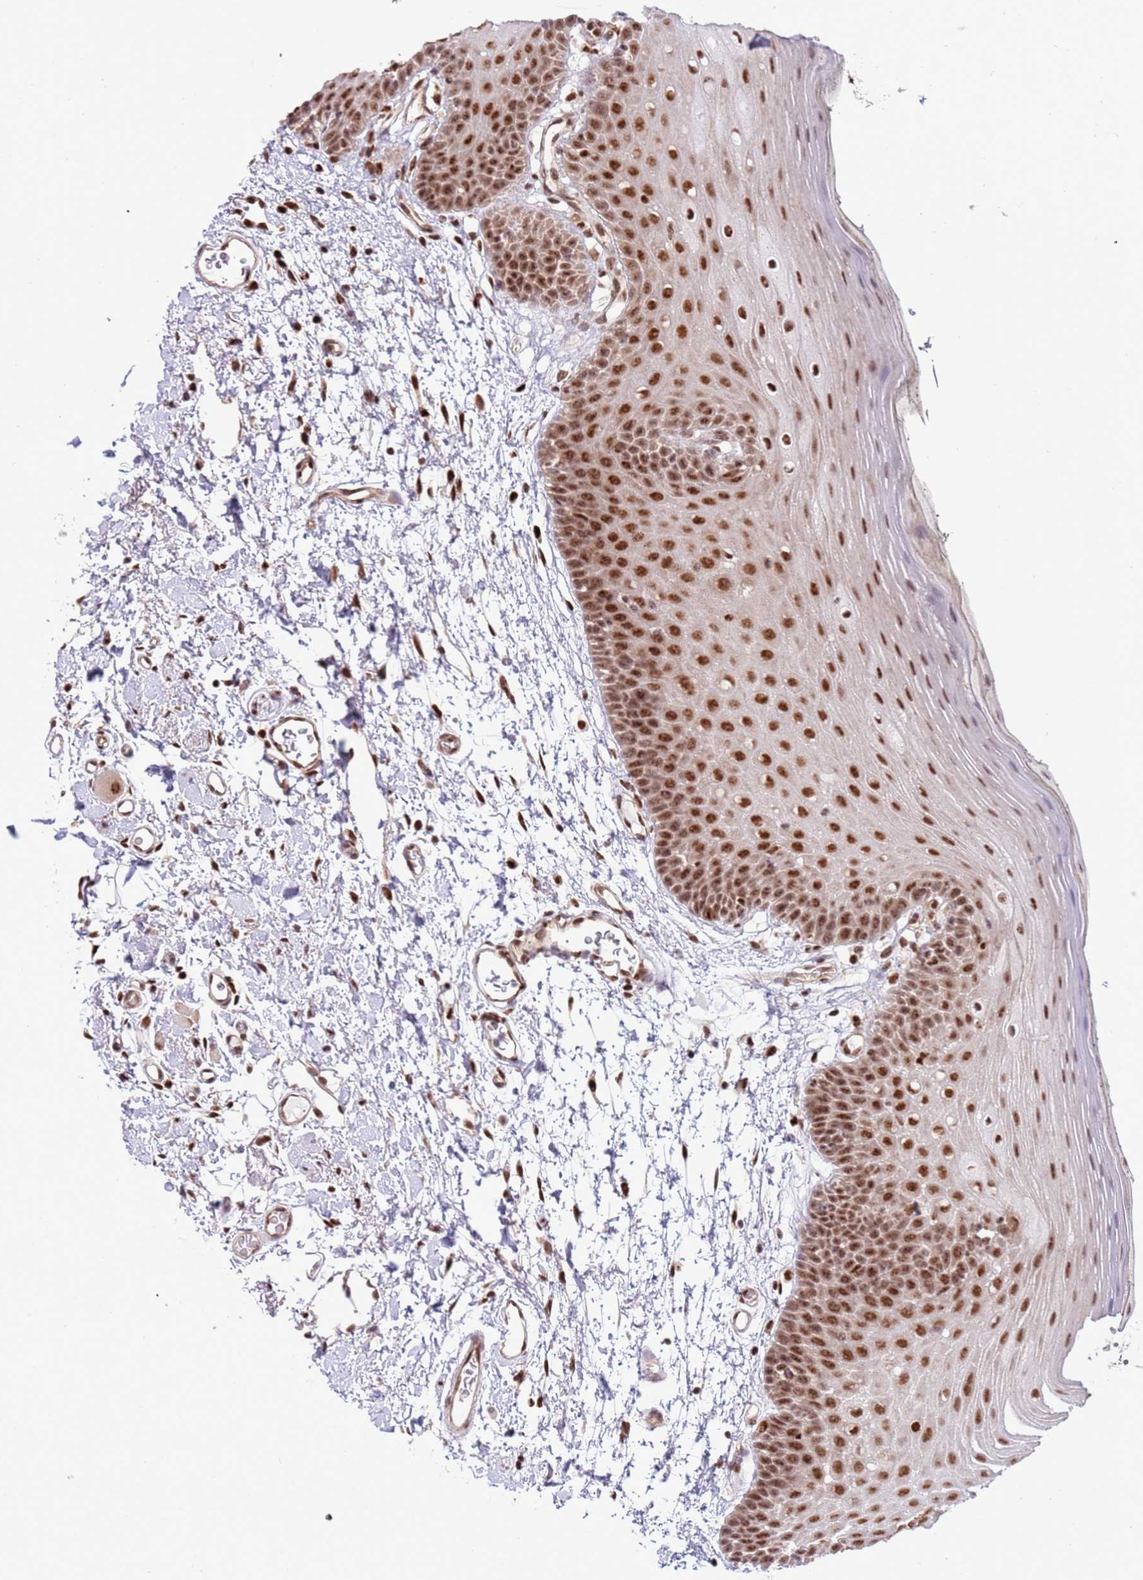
{"staining": {"intensity": "strong", "quantity": ">75%", "location": "nuclear"}, "tissue": "oral mucosa", "cell_type": "Squamous epithelial cells", "image_type": "normal", "snomed": [{"axis": "morphology", "description": "Normal tissue, NOS"}, {"axis": "topography", "description": "Oral tissue"}, {"axis": "topography", "description": "Tounge, NOS"}], "caption": "This is an image of IHC staining of normal oral mucosa, which shows strong staining in the nuclear of squamous epithelial cells.", "gene": "PRPF6", "patient": {"sex": "female", "age": 81}}